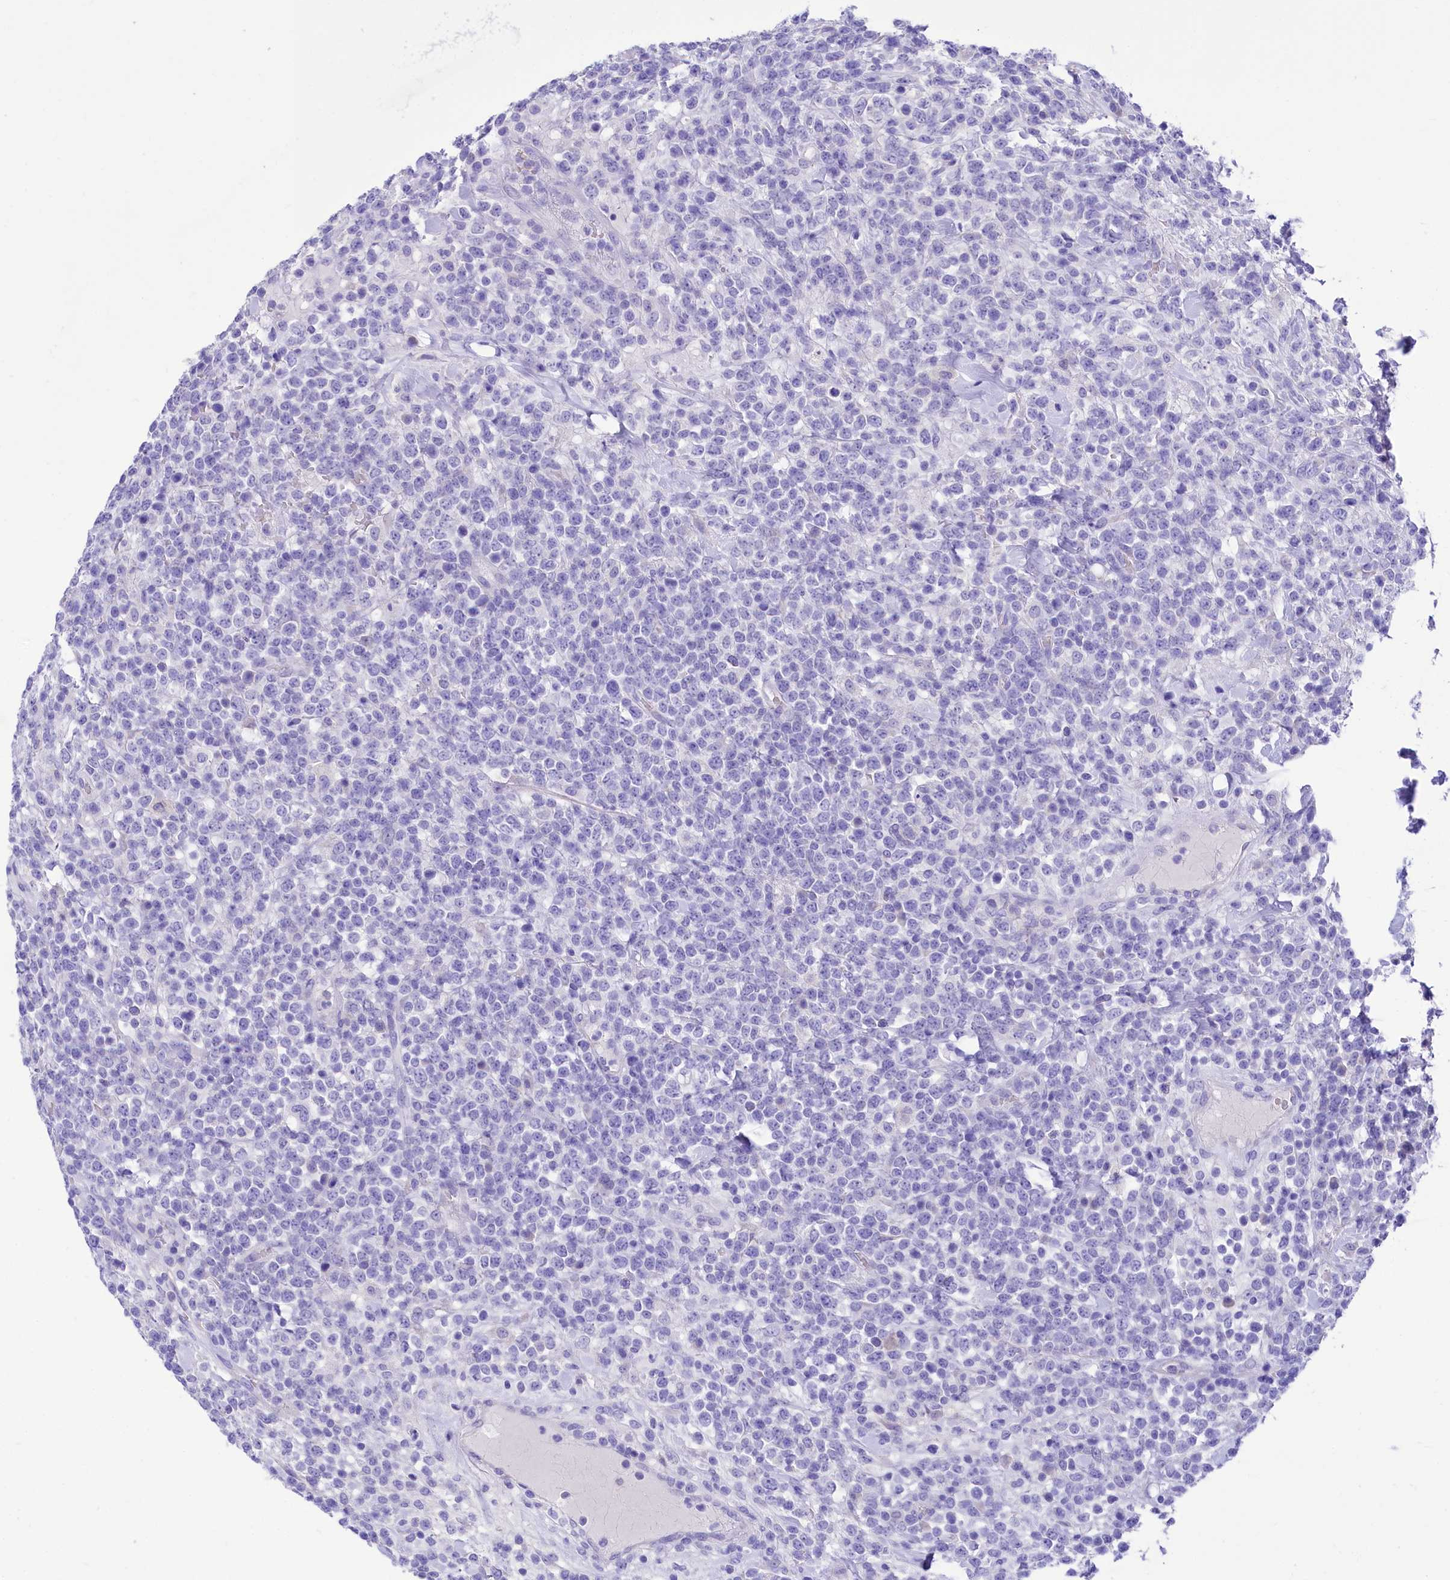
{"staining": {"intensity": "negative", "quantity": "none", "location": "none"}, "tissue": "lymphoma", "cell_type": "Tumor cells", "image_type": "cancer", "snomed": [{"axis": "morphology", "description": "Malignant lymphoma, non-Hodgkin's type, High grade"}, {"axis": "topography", "description": "Colon"}], "caption": "High magnification brightfield microscopy of malignant lymphoma, non-Hodgkin's type (high-grade) stained with DAB (brown) and counterstained with hematoxylin (blue): tumor cells show no significant expression.", "gene": "TTC36", "patient": {"sex": "female", "age": 53}}